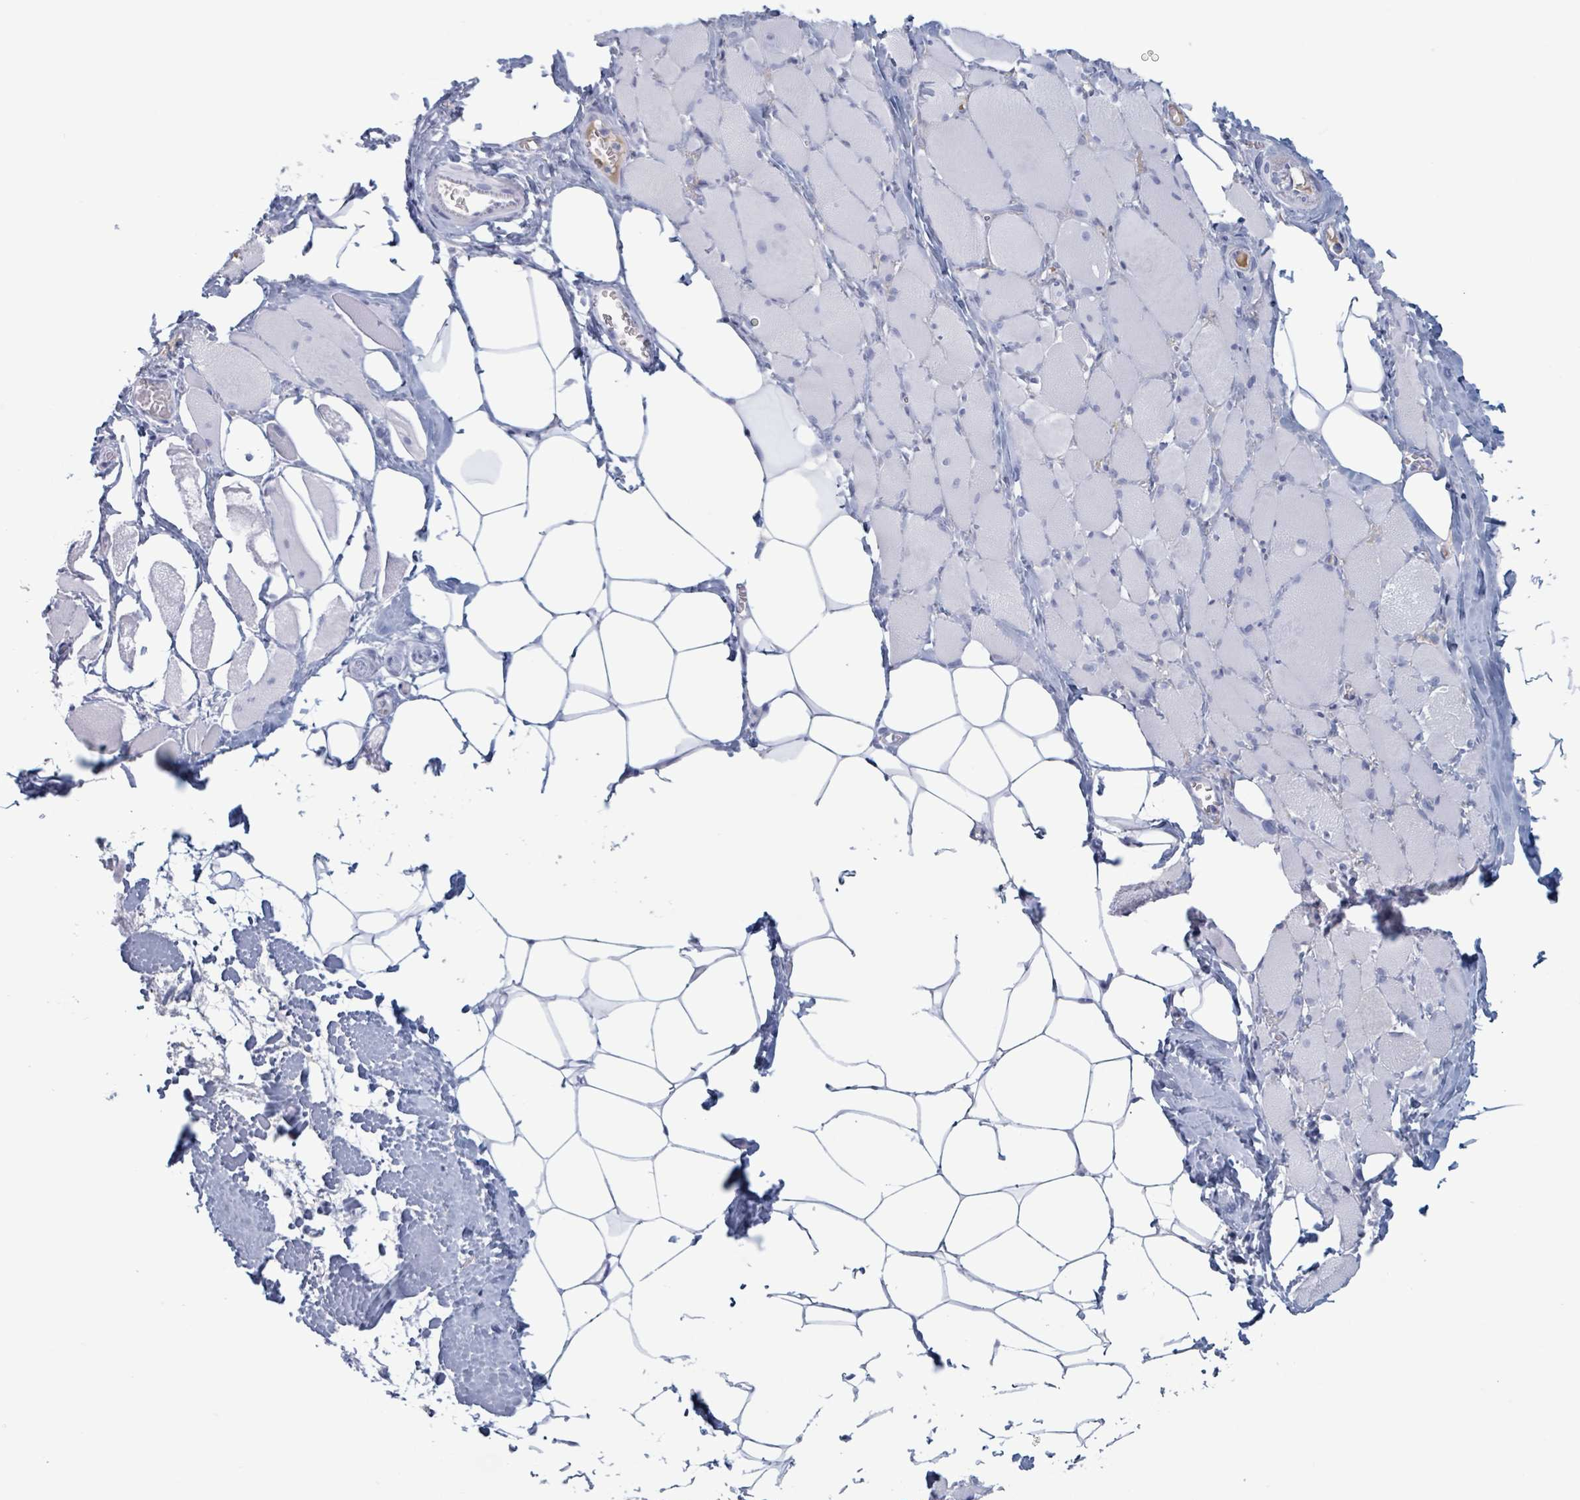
{"staining": {"intensity": "negative", "quantity": "none", "location": "none"}, "tissue": "skeletal muscle", "cell_type": "Myocytes", "image_type": "normal", "snomed": [{"axis": "morphology", "description": "Normal tissue, NOS"}, {"axis": "morphology", "description": "Basal cell carcinoma"}, {"axis": "topography", "description": "Skeletal muscle"}], "caption": "Myocytes are negative for protein expression in unremarkable human skeletal muscle.", "gene": "KLK4", "patient": {"sex": "female", "age": 64}}